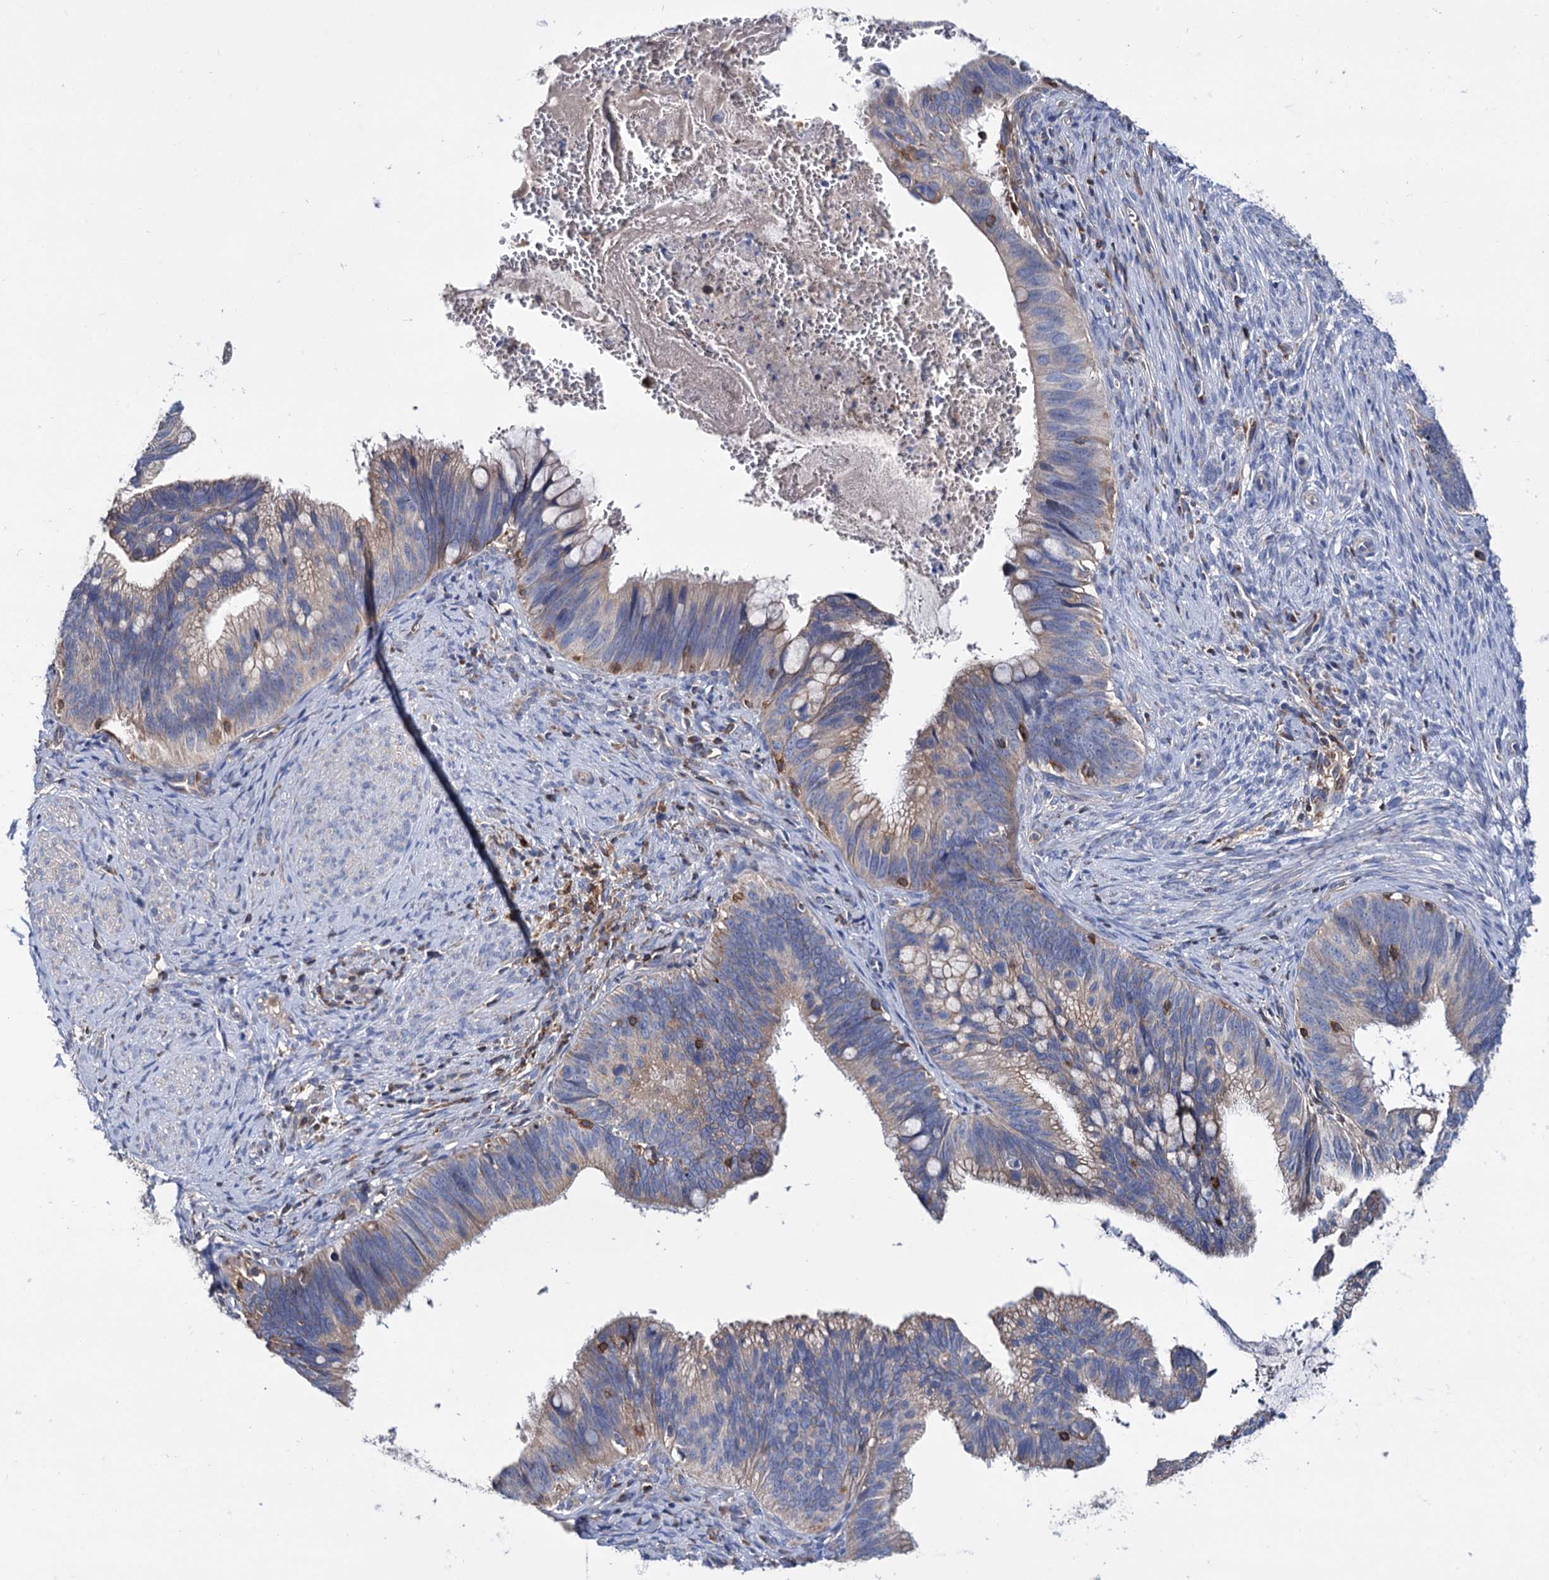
{"staining": {"intensity": "weak", "quantity": "25%-75%", "location": "cytoplasmic/membranous"}, "tissue": "cervical cancer", "cell_type": "Tumor cells", "image_type": "cancer", "snomed": [{"axis": "morphology", "description": "Adenocarcinoma, NOS"}, {"axis": "topography", "description": "Cervix"}], "caption": "The micrograph shows immunohistochemical staining of cervical cancer (adenocarcinoma). There is weak cytoplasmic/membranous positivity is present in approximately 25%-75% of tumor cells. The staining was performed using DAB to visualize the protein expression in brown, while the nuclei were stained in blue with hematoxylin (Magnification: 20x).", "gene": "UBASH3B", "patient": {"sex": "female", "age": 42}}